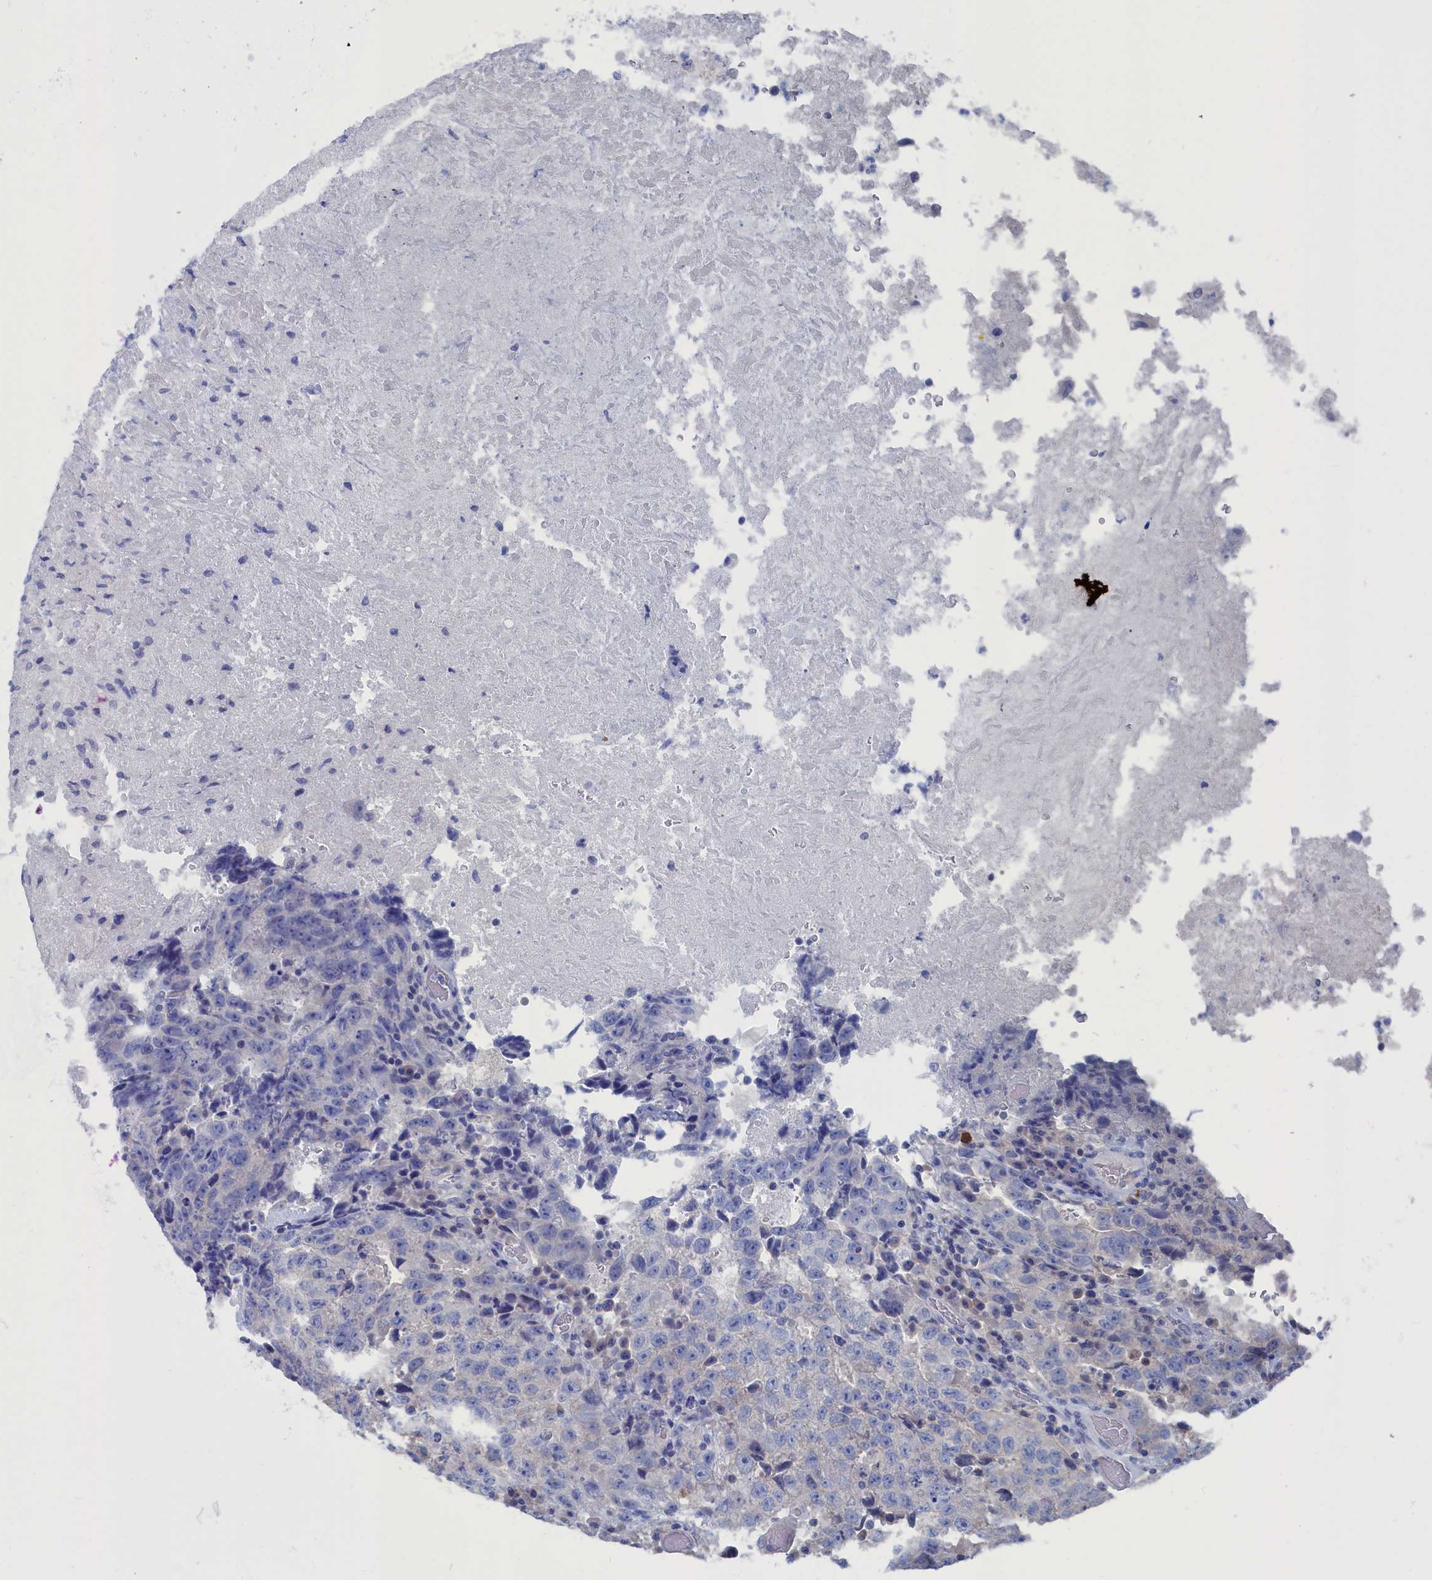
{"staining": {"intensity": "negative", "quantity": "none", "location": "none"}, "tissue": "testis cancer", "cell_type": "Tumor cells", "image_type": "cancer", "snomed": [{"axis": "morphology", "description": "Necrosis, NOS"}, {"axis": "morphology", "description": "Carcinoma, Embryonal, NOS"}, {"axis": "topography", "description": "Testis"}], "caption": "Immunohistochemical staining of human embryonal carcinoma (testis) exhibits no significant expression in tumor cells.", "gene": "CEND1", "patient": {"sex": "male", "age": 19}}